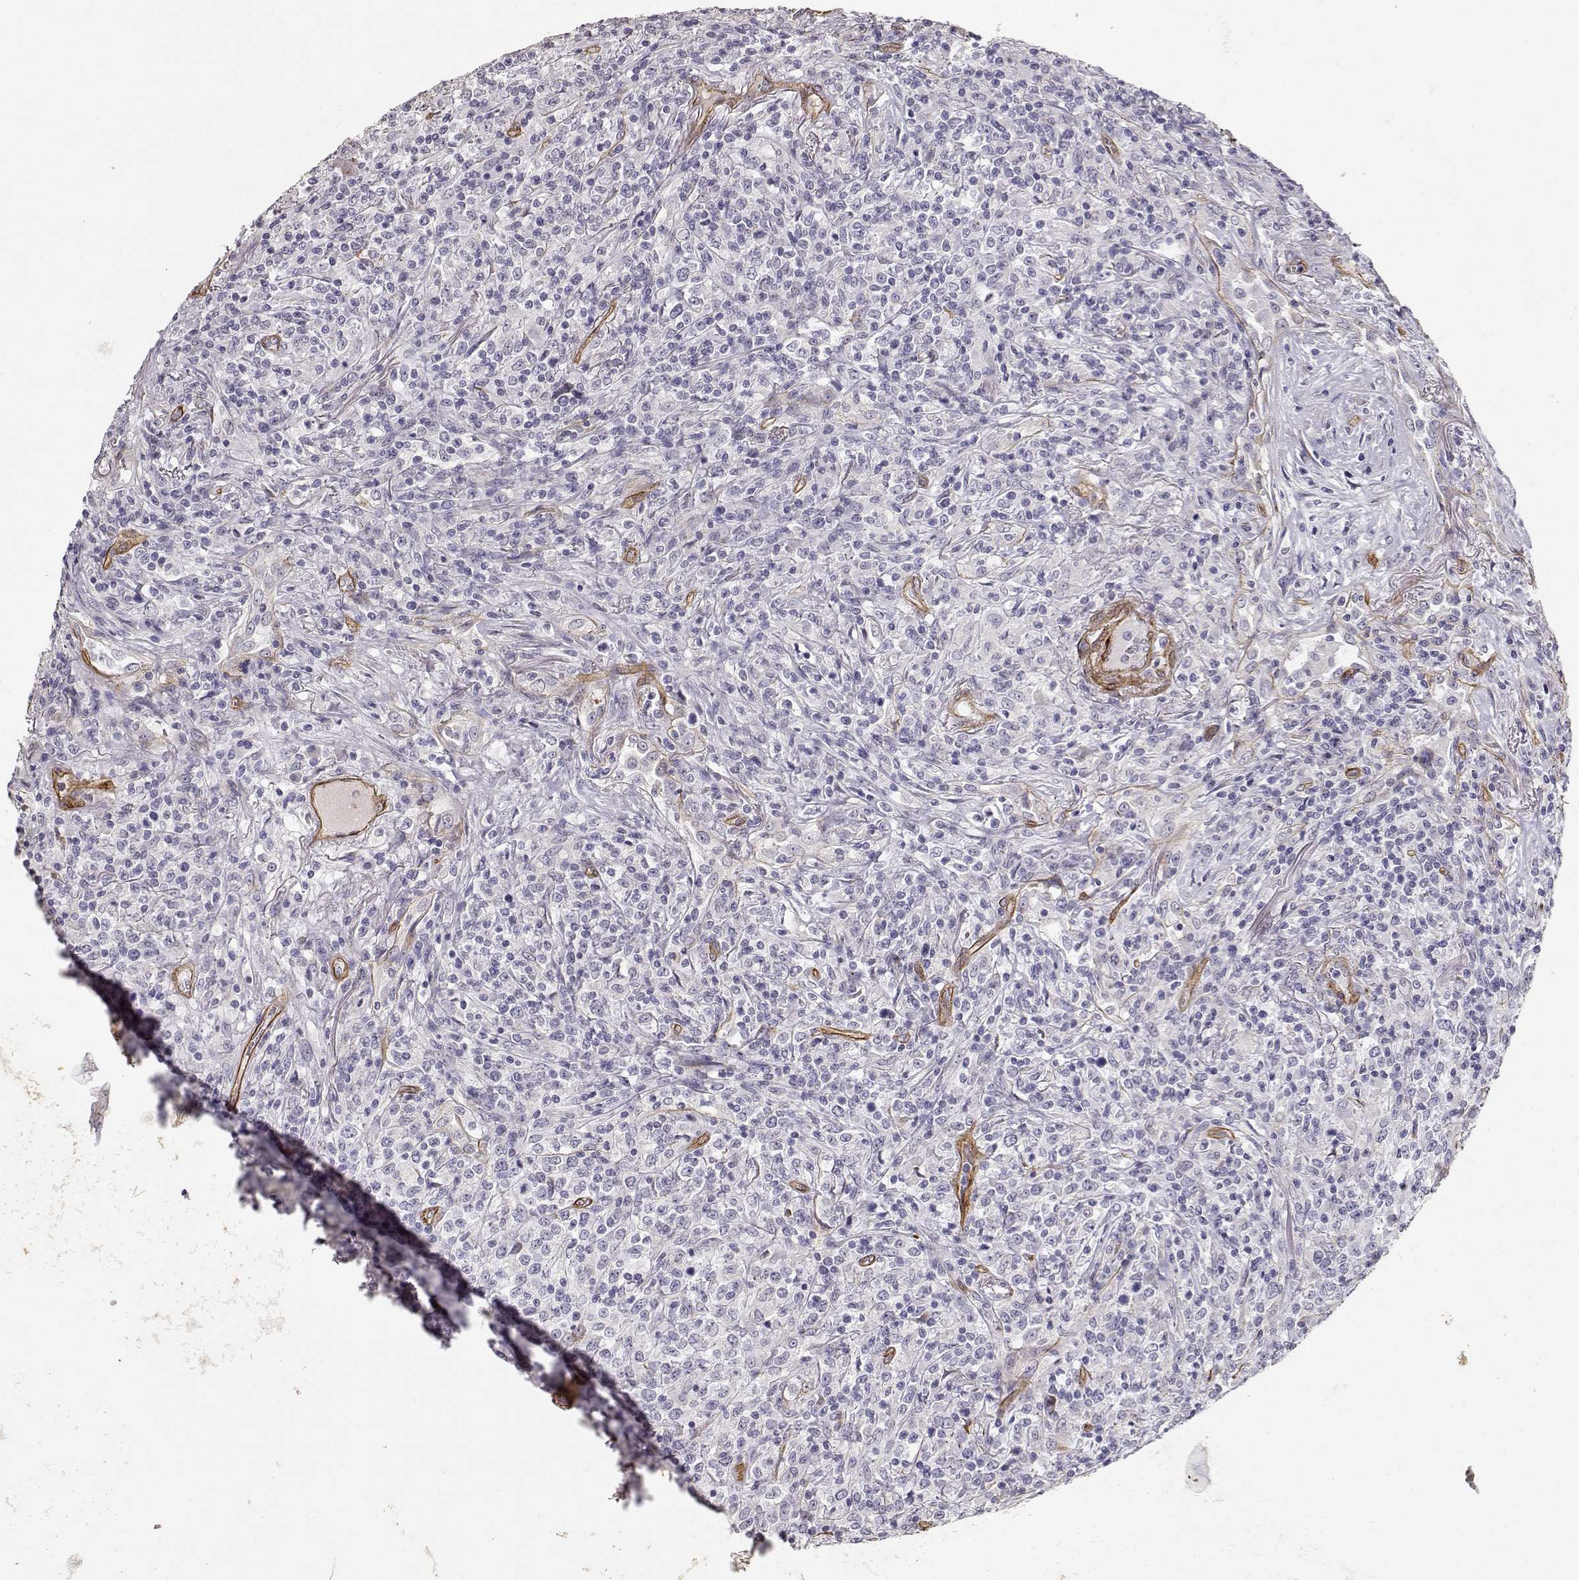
{"staining": {"intensity": "negative", "quantity": "none", "location": "none"}, "tissue": "lymphoma", "cell_type": "Tumor cells", "image_type": "cancer", "snomed": [{"axis": "morphology", "description": "Malignant lymphoma, non-Hodgkin's type, High grade"}, {"axis": "topography", "description": "Lung"}], "caption": "Immunohistochemistry (IHC) image of neoplastic tissue: human lymphoma stained with DAB reveals no significant protein staining in tumor cells.", "gene": "LAMC1", "patient": {"sex": "male", "age": 79}}